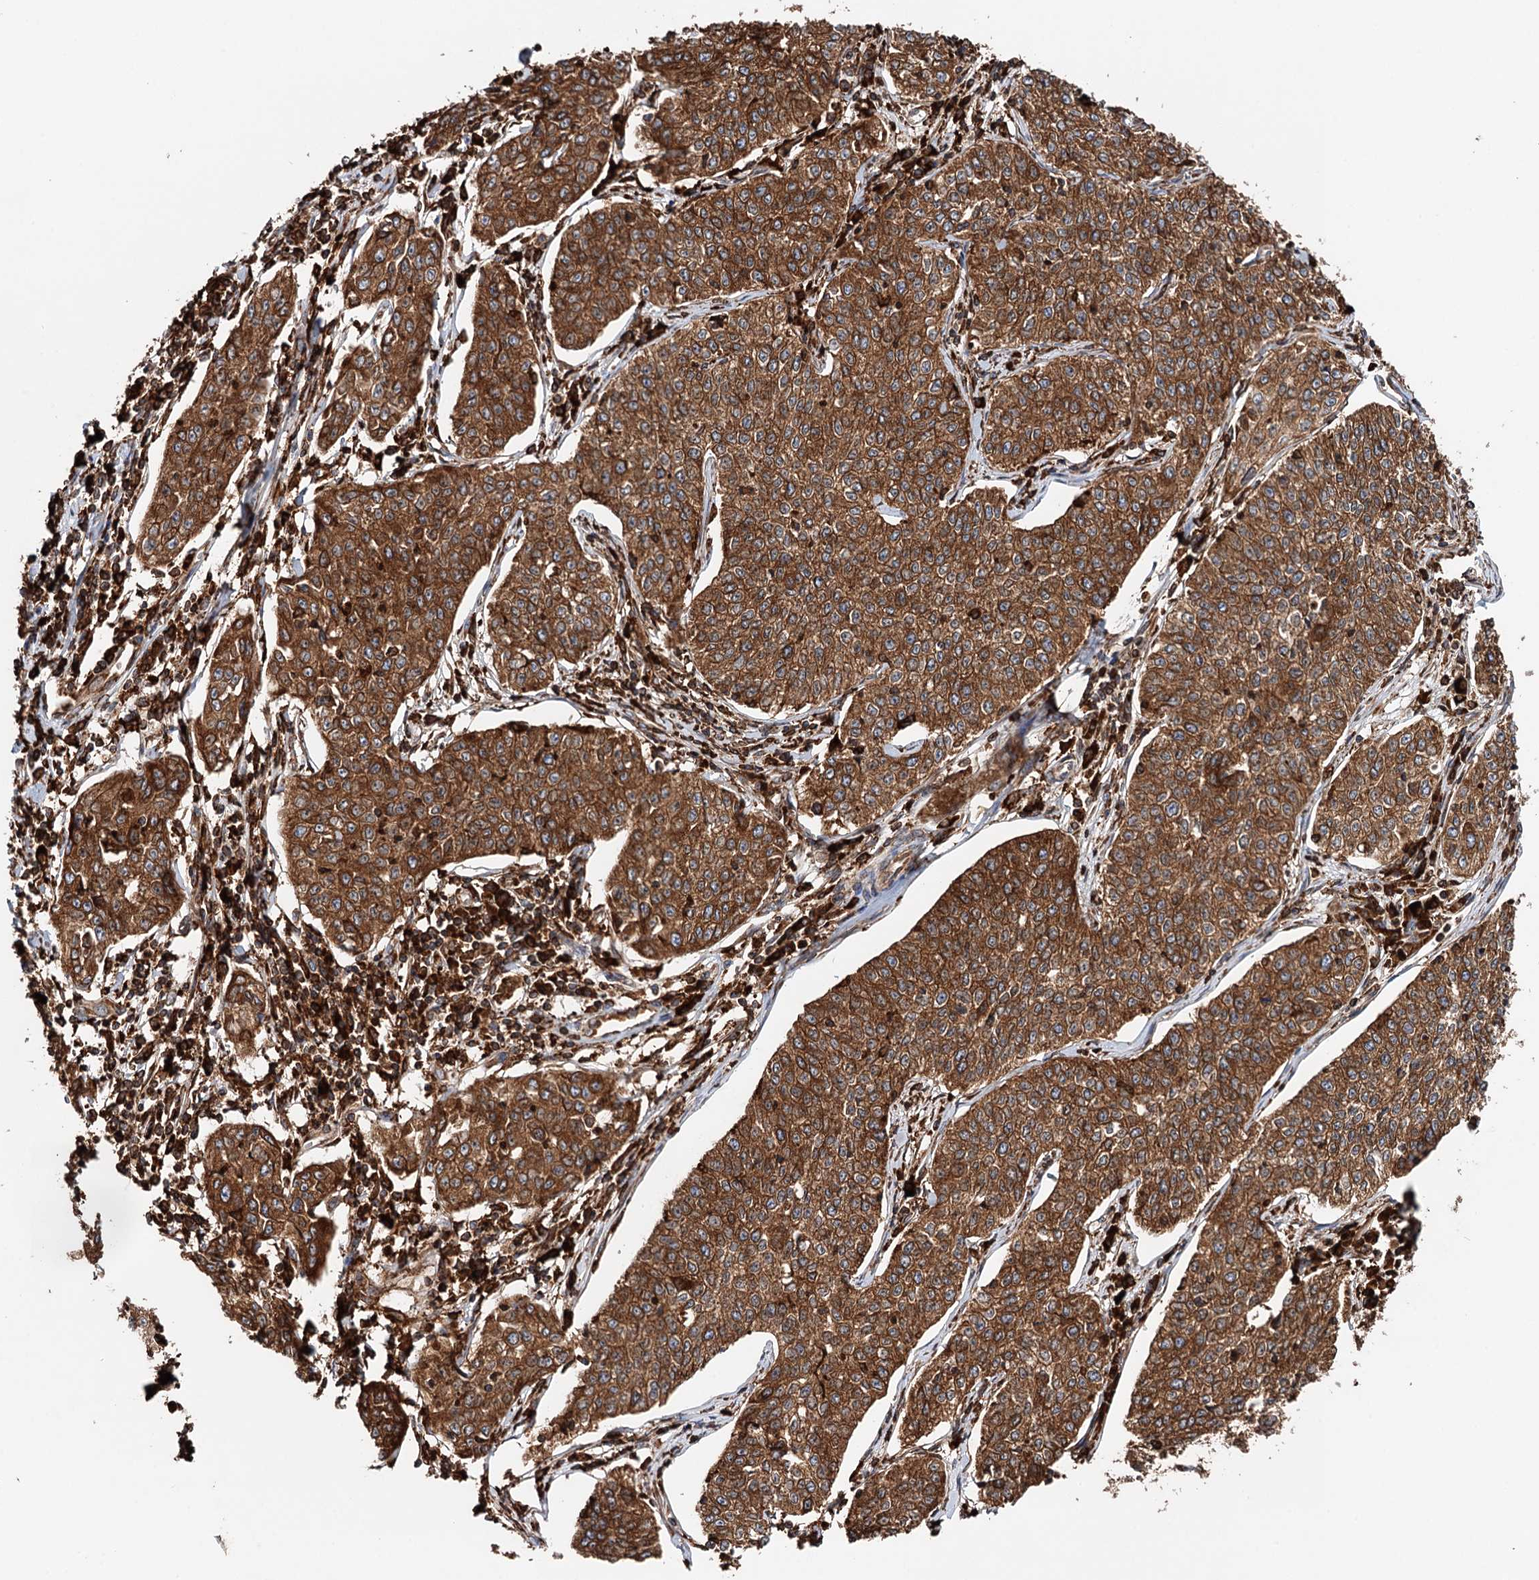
{"staining": {"intensity": "strong", "quantity": ">75%", "location": "cytoplasmic/membranous"}, "tissue": "cervical cancer", "cell_type": "Tumor cells", "image_type": "cancer", "snomed": [{"axis": "morphology", "description": "Squamous cell carcinoma, NOS"}, {"axis": "topography", "description": "Cervix"}], "caption": "Protein expression analysis of human cervical cancer reveals strong cytoplasmic/membranous staining in about >75% of tumor cells.", "gene": "ERP29", "patient": {"sex": "female", "age": 35}}